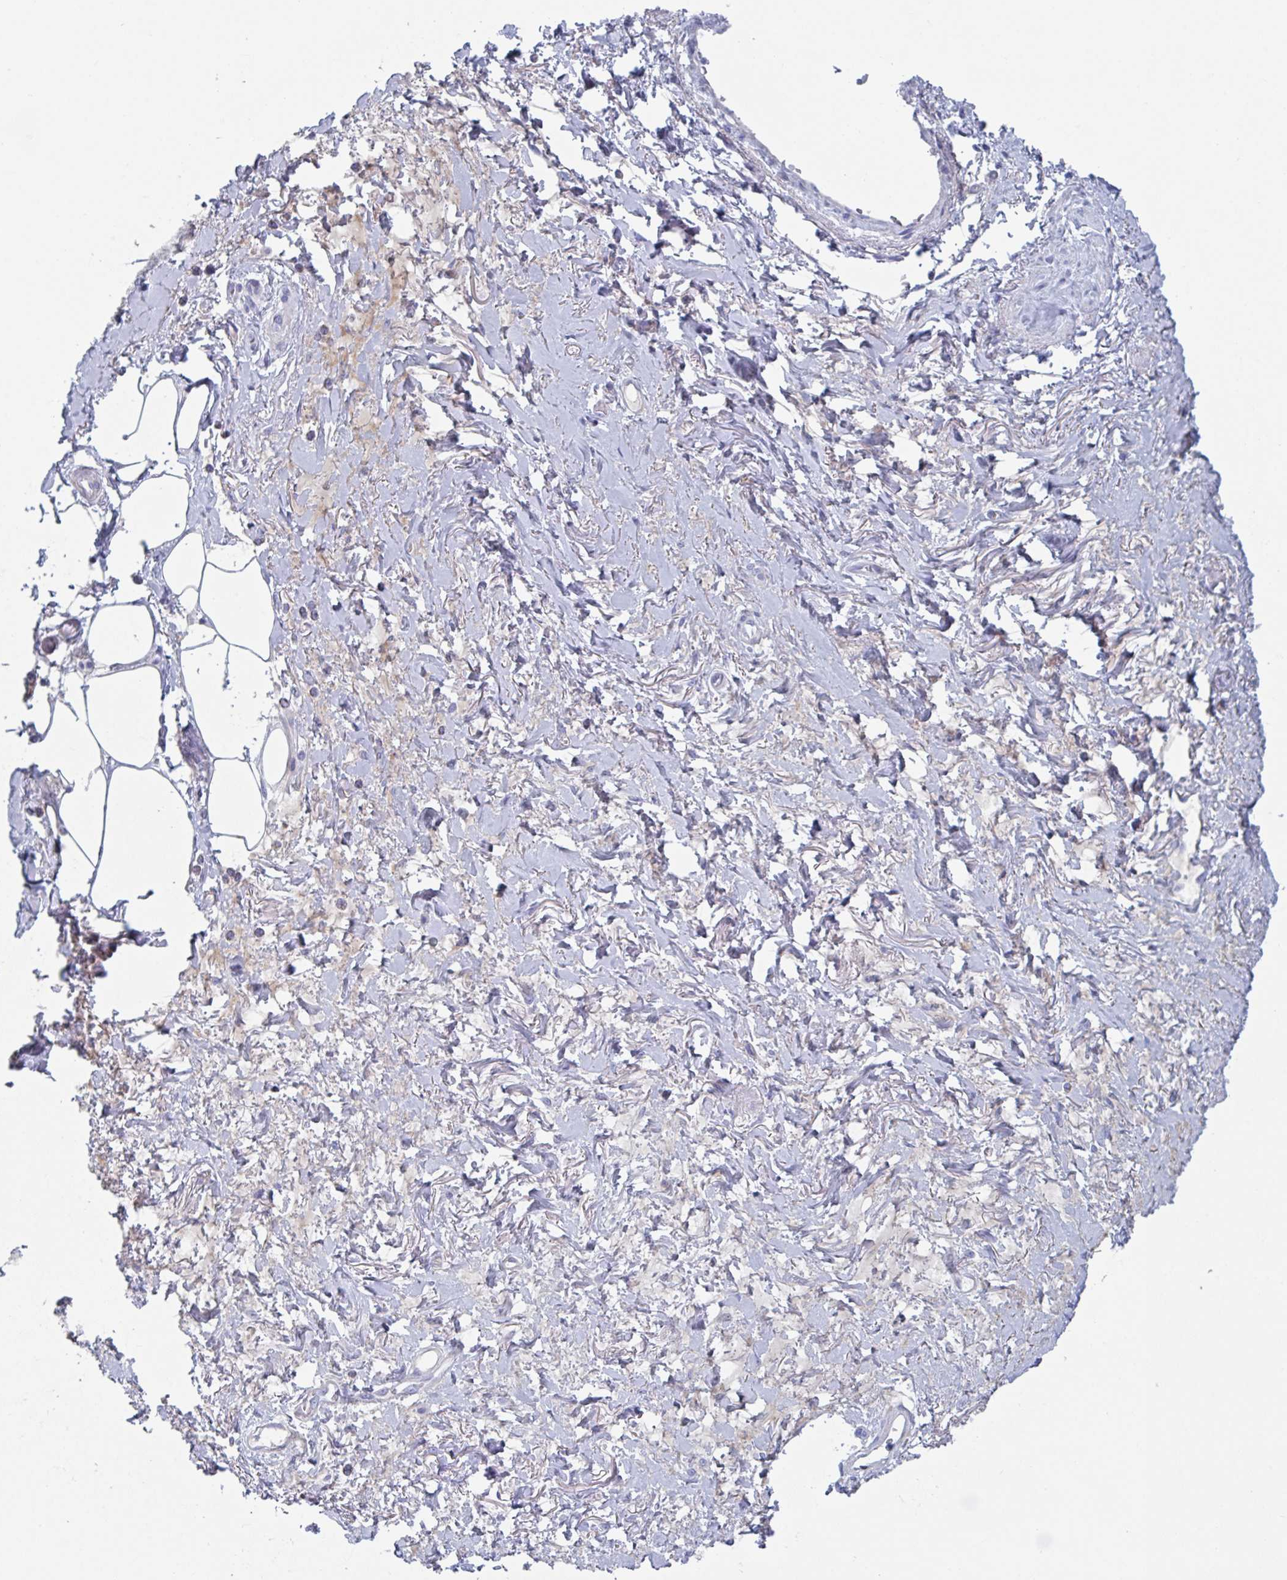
{"staining": {"intensity": "negative", "quantity": "none", "location": "none"}, "tissue": "adipose tissue", "cell_type": "Adipocytes", "image_type": "normal", "snomed": [{"axis": "morphology", "description": "Normal tissue, NOS"}, {"axis": "topography", "description": "Vagina"}, {"axis": "topography", "description": "Peripheral nerve tissue"}], "caption": "Histopathology image shows no significant protein positivity in adipocytes of unremarkable adipose tissue. The staining was performed using DAB (3,3'-diaminobenzidine) to visualize the protein expression in brown, while the nuclei were stained in blue with hematoxylin (Magnification: 20x).", "gene": "NT5C3B", "patient": {"sex": "female", "age": 71}}